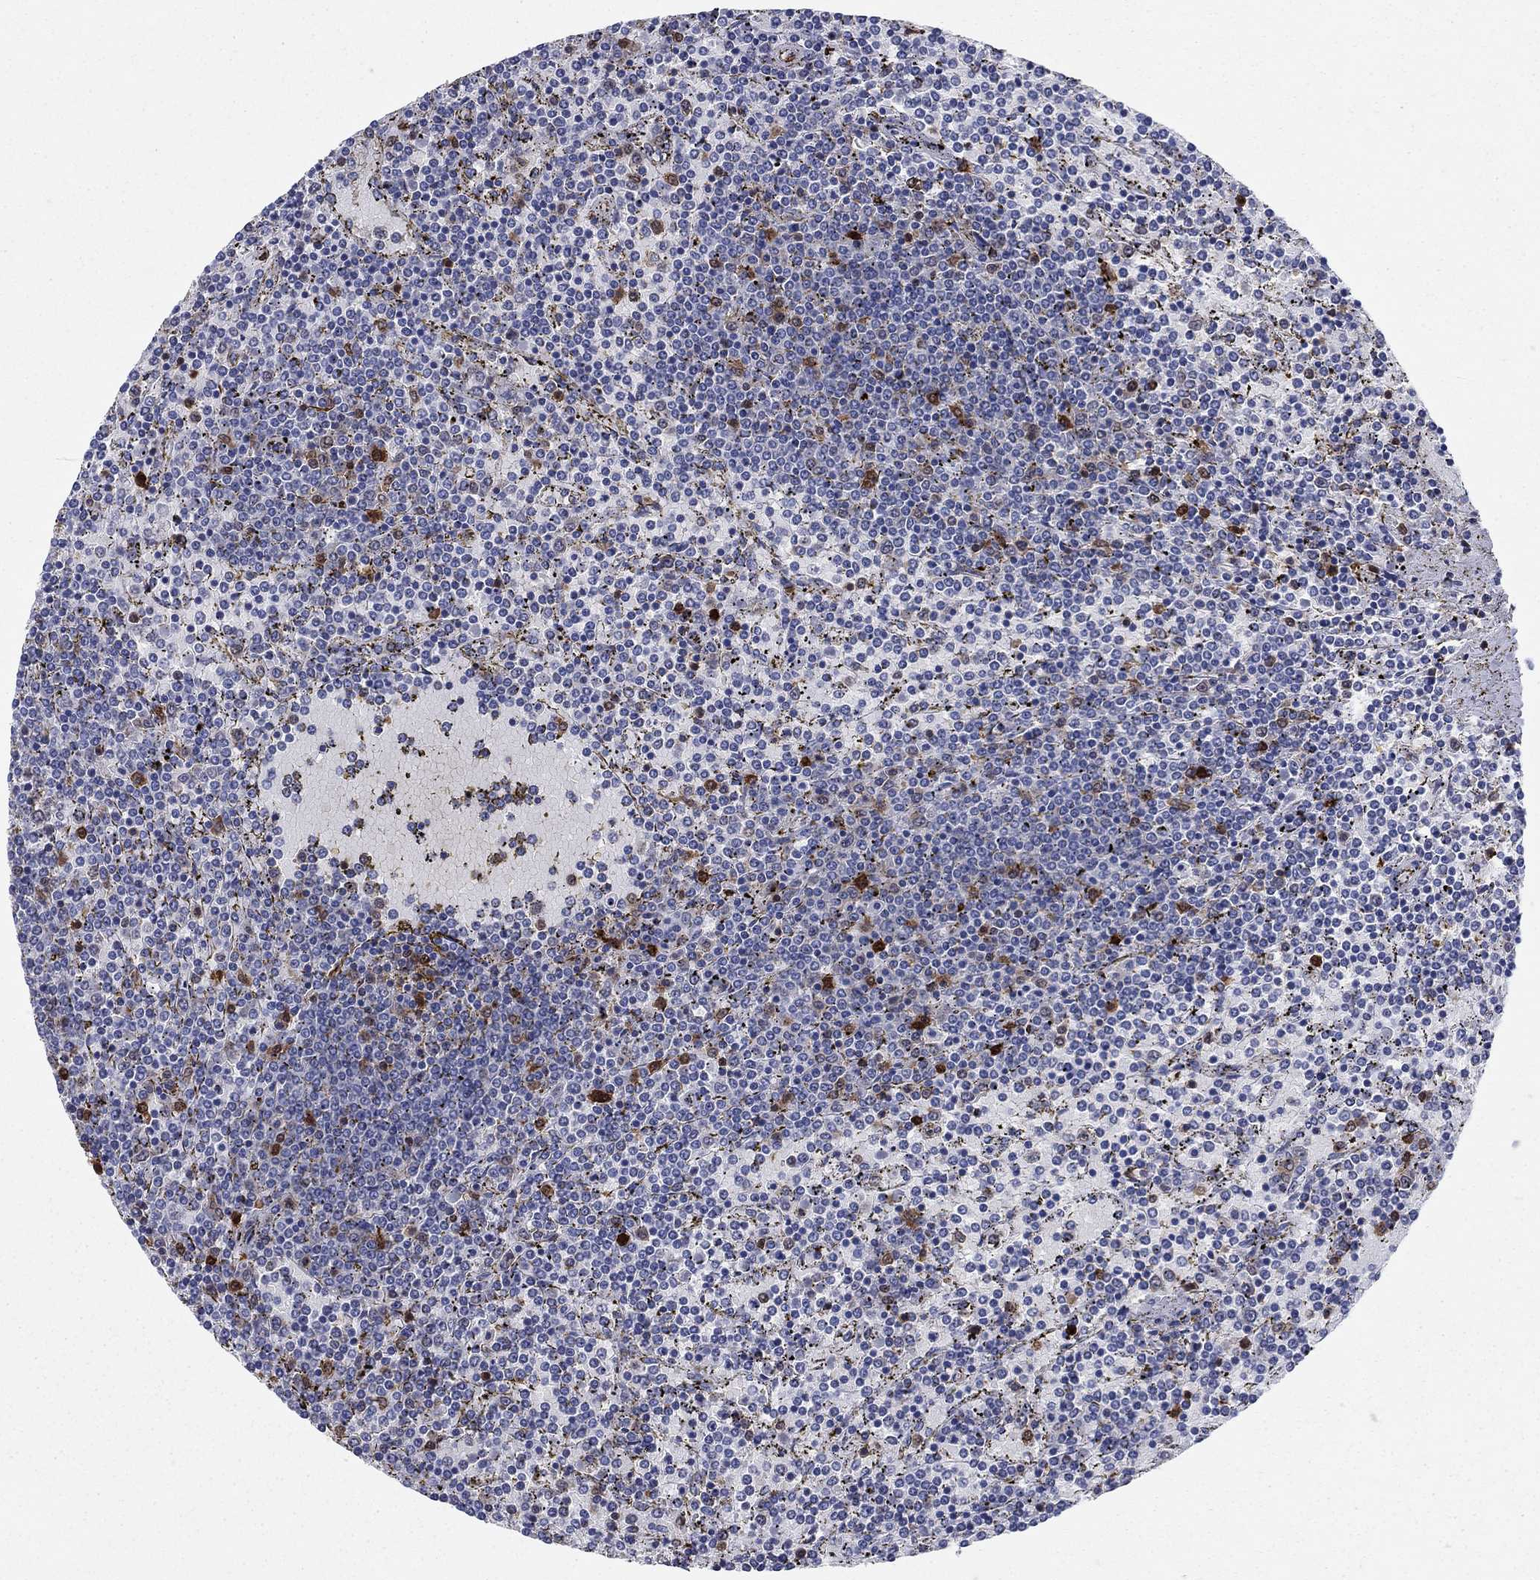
{"staining": {"intensity": "negative", "quantity": "none", "location": "none"}, "tissue": "lymphoma", "cell_type": "Tumor cells", "image_type": "cancer", "snomed": [{"axis": "morphology", "description": "Malignant lymphoma, non-Hodgkin's type, Low grade"}, {"axis": "topography", "description": "Spleen"}], "caption": "Tumor cells are negative for brown protein staining in lymphoma.", "gene": "STMN1", "patient": {"sex": "female", "age": 77}}